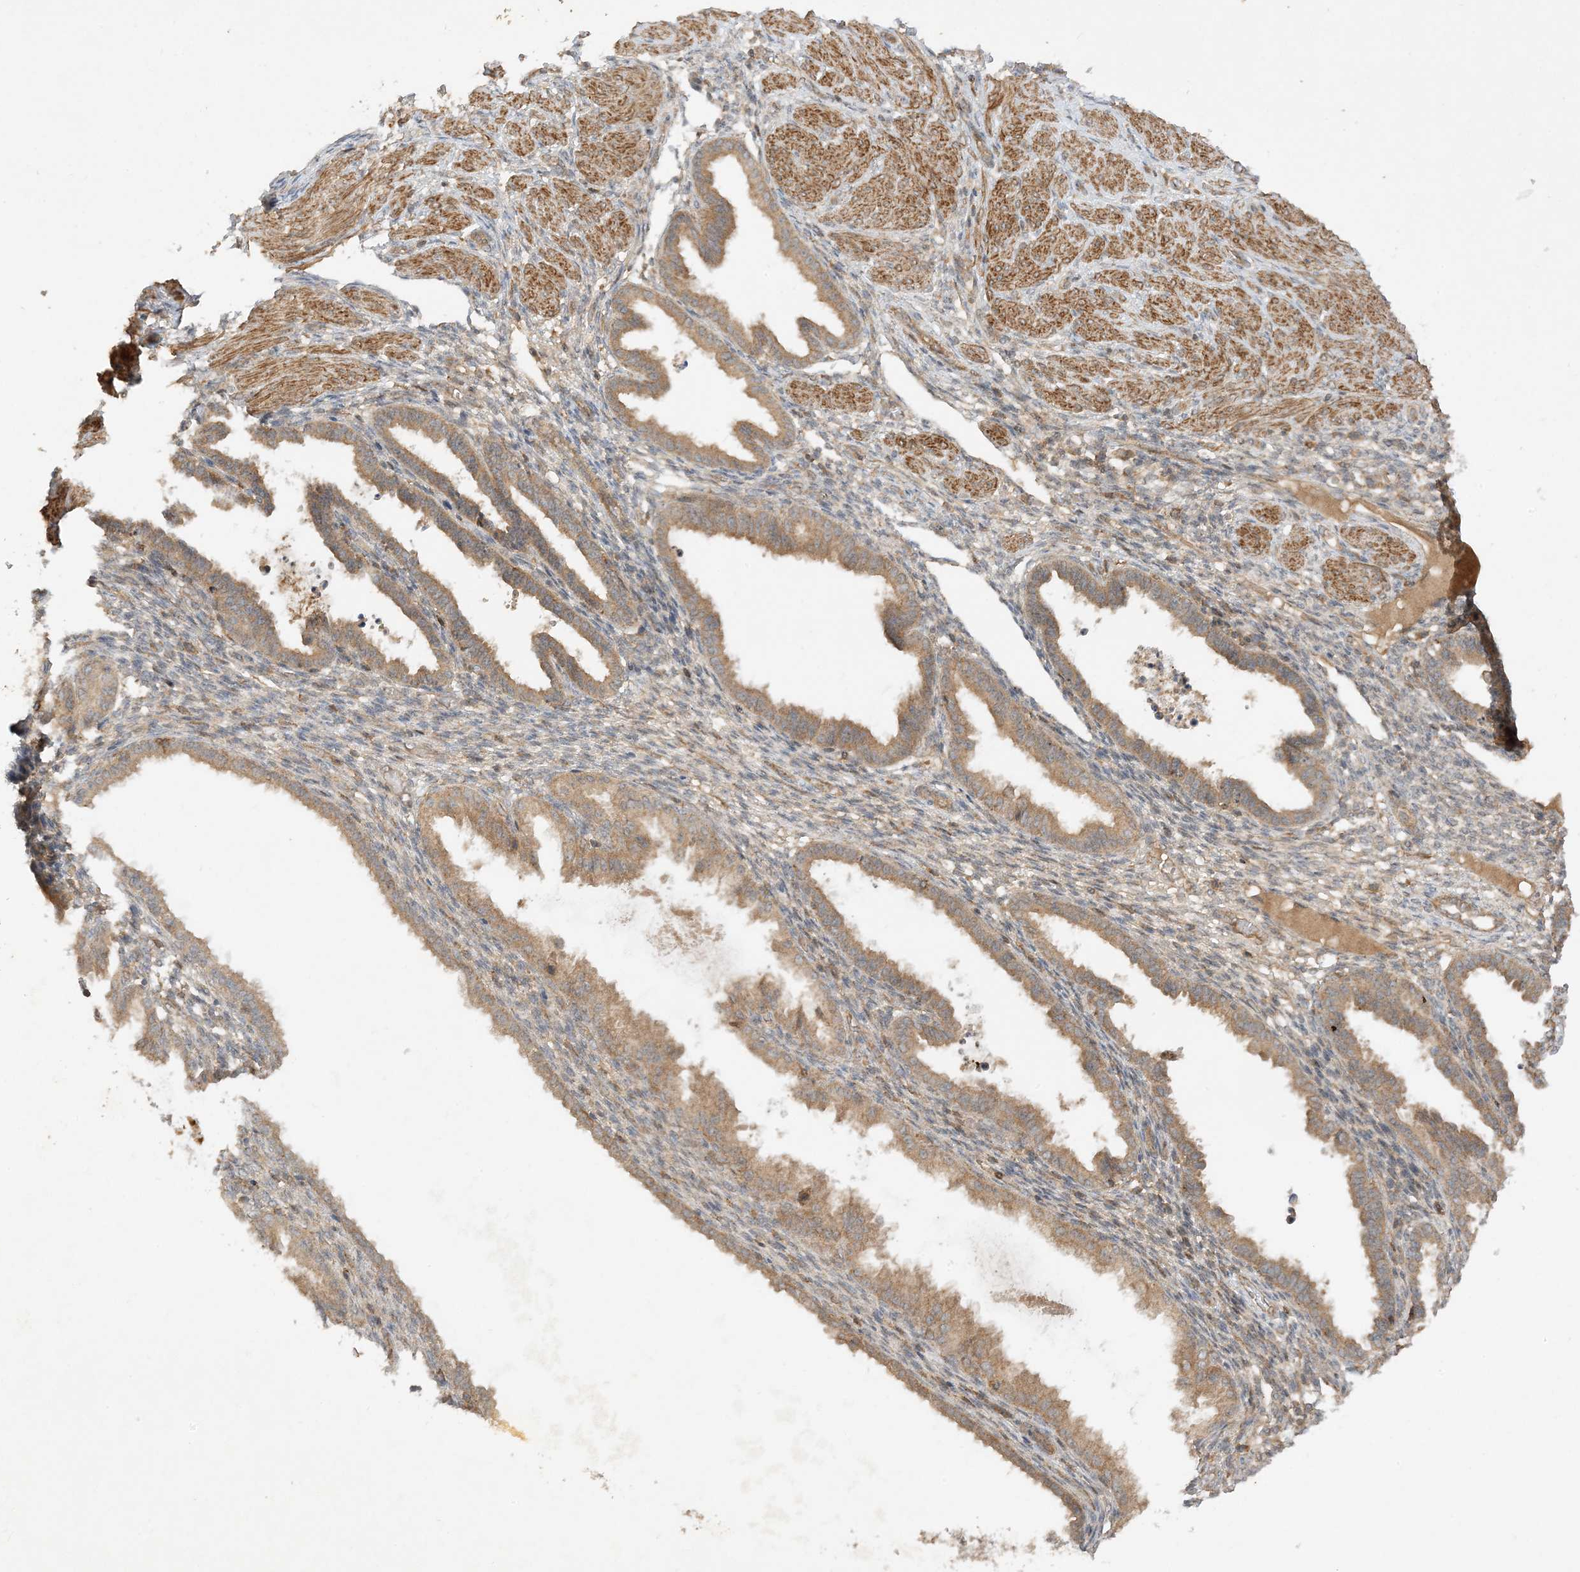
{"staining": {"intensity": "negative", "quantity": "none", "location": "none"}, "tissue": "endometrium", "cell_type": "Cells in endometrial stroma", "image_type": "normal", "snomed": [{"axis": "morphology", "description": "Normal tissue, NOS"}, {"axis": "topography", "description": "Endometrium"}], "caption": "A micrograph of human endometrium is negative for staining in cells in endometrial stroma. The staining is performed using DAB (3,3'-diaminobenzidine) brown chromogen with nuclei counter-stained in using hematoxylin.", "gene": "XRN1", "patient": {"sex": "female", "age": 33}}